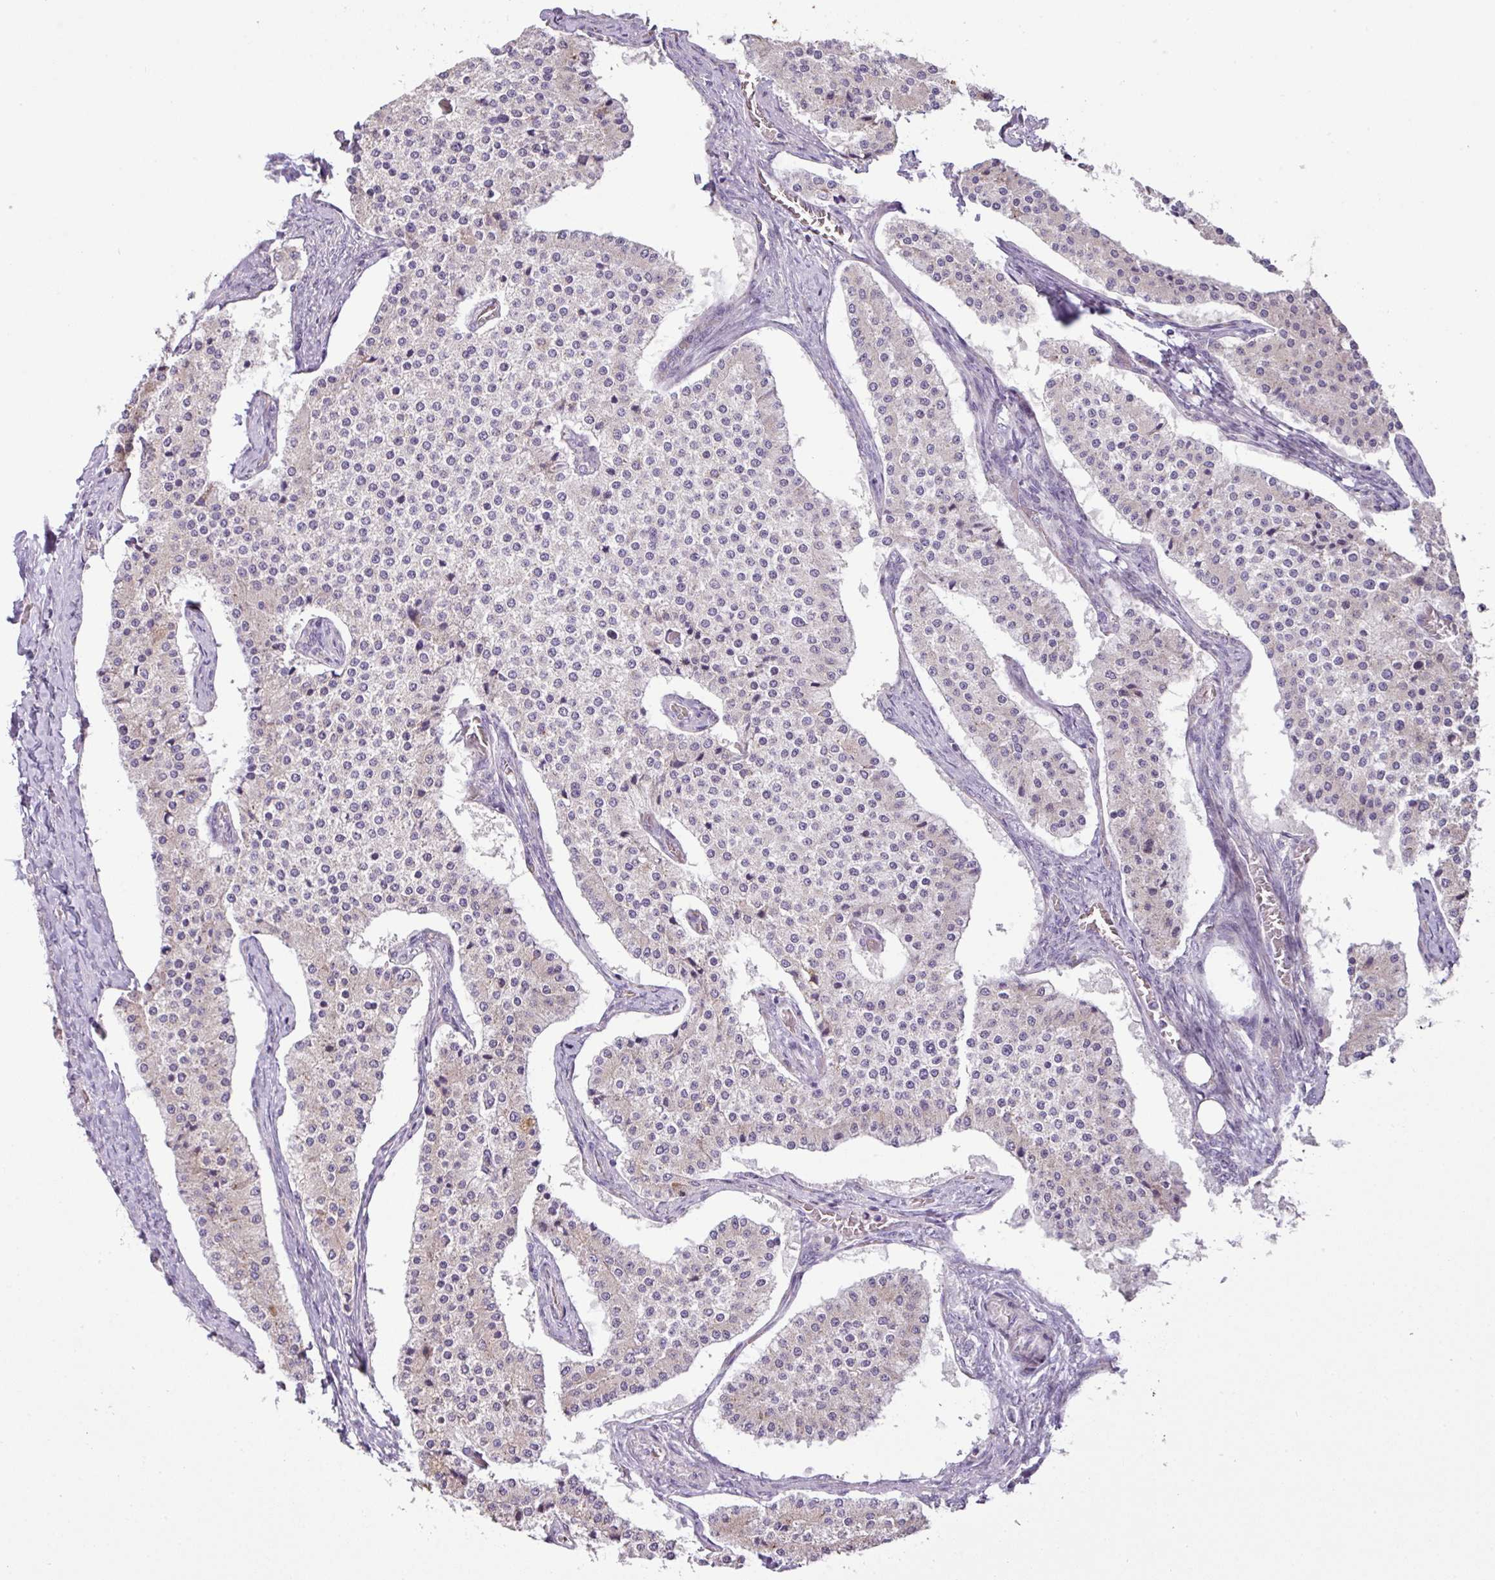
{"staining": {"intensity": "negative", "quantity": "none", "location": "none"}, "tissue": "carcinoid", "cell_type": "Tumor cells", "image_type": "cancer", "snomed": [{"axis": "morphology", "description": "Carcinoid, malignant, NOS"}, {"axis": "topography", "description": "Colon"}], "caption": "DAB immunohistochemical staining of human carcinoid demonstrates no significant positivity in tumor cells. (IHC, brightfield microscopy, high magnification).", "gene": "PIK3R5", "patient": {"sex": "female", "age": 52}}